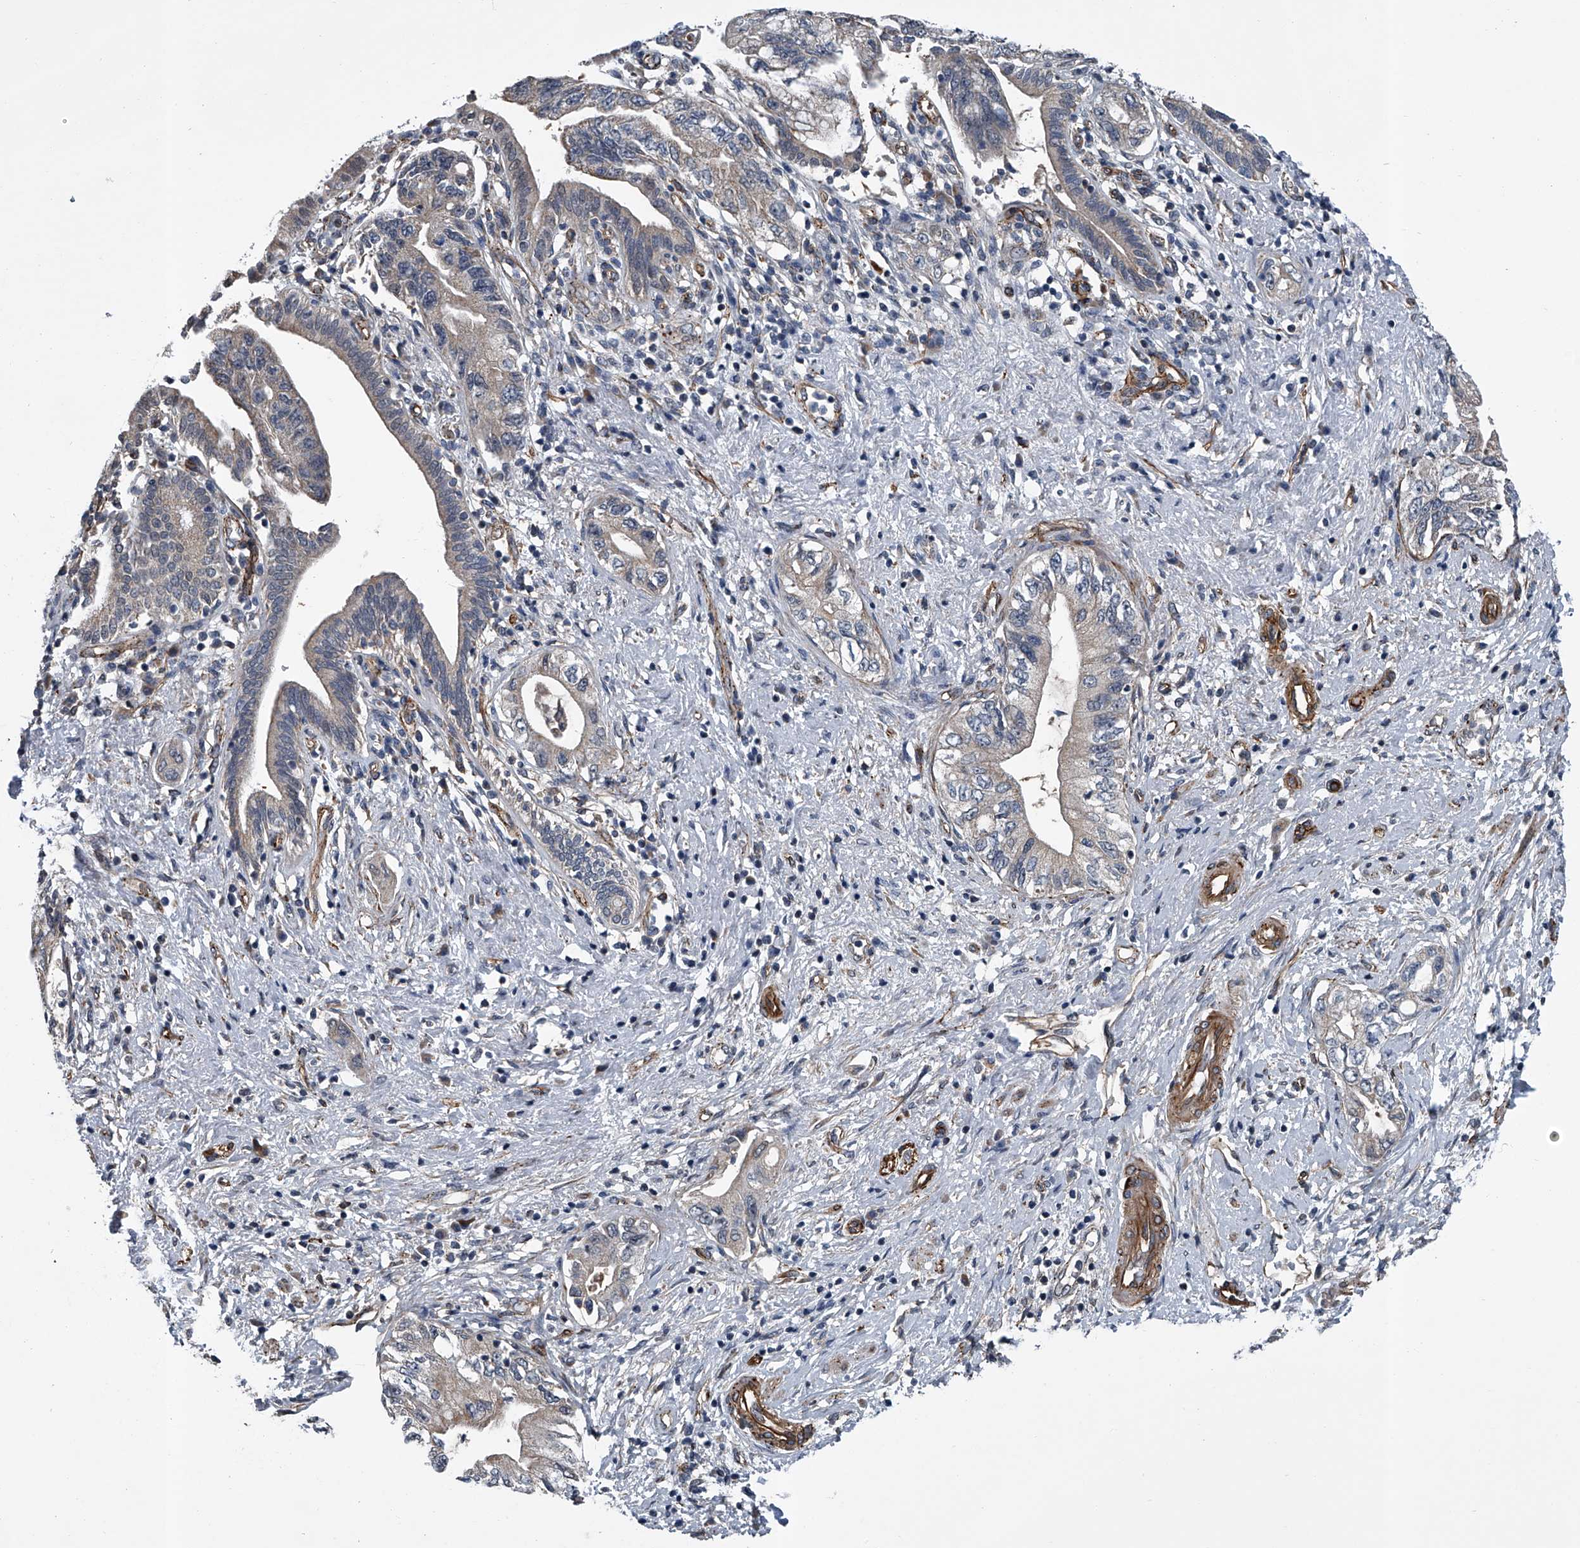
{"staining": {"intensity": "weak", "quantity": "<25%", "location": "cytoplasmic/membranous"}, "tissue": "pancreatic cancer", "cell_type": "Tumor cells", "image_type": "cancer", "snomed": [{"axis": "morphology", "description": "Adenocarcinoma, NOS"}, {"axis": "topography", "description": "Pancreas"}], "caption": "This image is of pancreatic adenocarcinoma stained with IHC to label a protein in brown with the nuclei are counter-stained blue. There is no staining in tumor cells. Brightfield microscopy of immunohistochemistry (IHC) stained with DAB (brown) and hematoxylin (blue), captured at high magnification.", "gene": "LDLRAD2", "patient": {"sex": "female", "age": 73}}